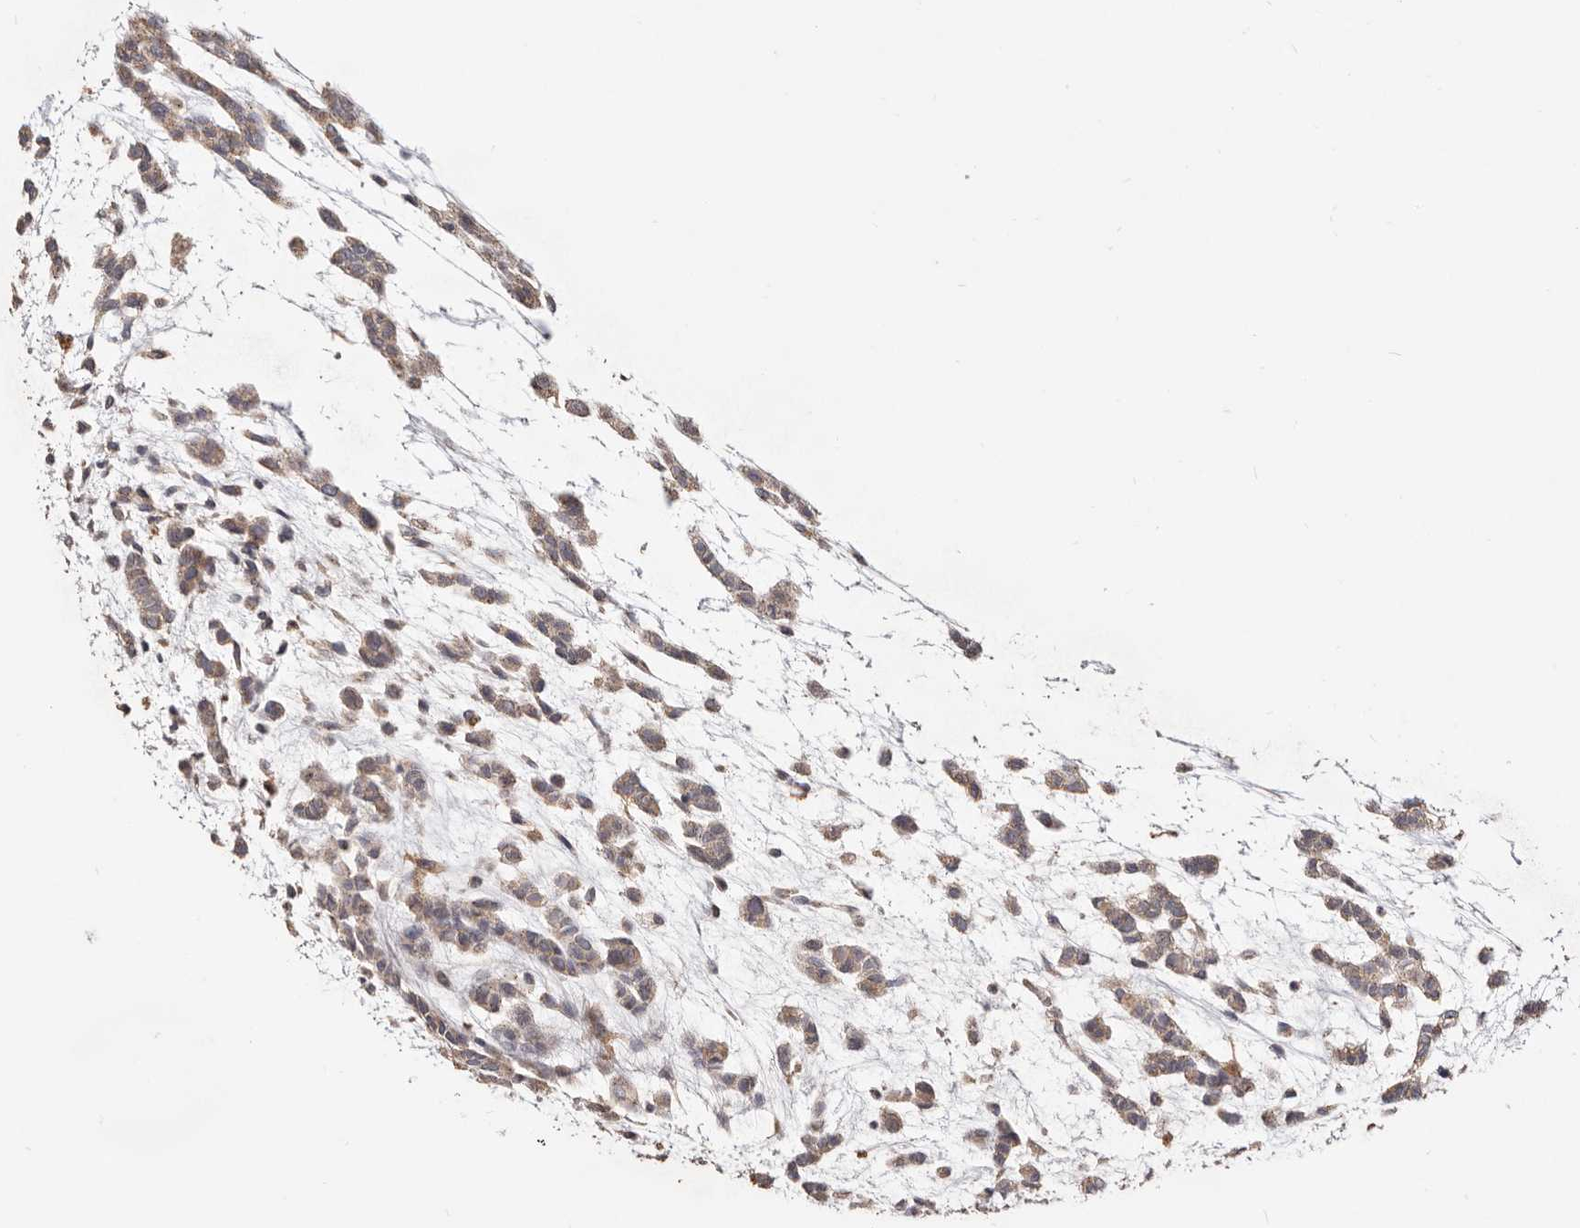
{"staining": {"intensity": "weak", "quantity": ">75%", "location": "cytoplasmic/membranous"}, "tissue": "head and neck cancer", "cell_type": "Tumor cells", "image_type": "cancer", "snomed": [{"axis": "morphology", "description": "Adenocarcinoma, NOS"}, {"axis": "morphology", "description": "Adenoma, NOS"}, {"axis": "topography", "description": "Head-Neck"}], "caption": "There is low levels of weak cytoplasmic/membranous positivity in tumor cells of head and neck cancer (adenoma), as demonstrated by immunohistochemical staining (brown color).", "gene": "LRRC25", "patient": {"sex": "female", "age": 55}}